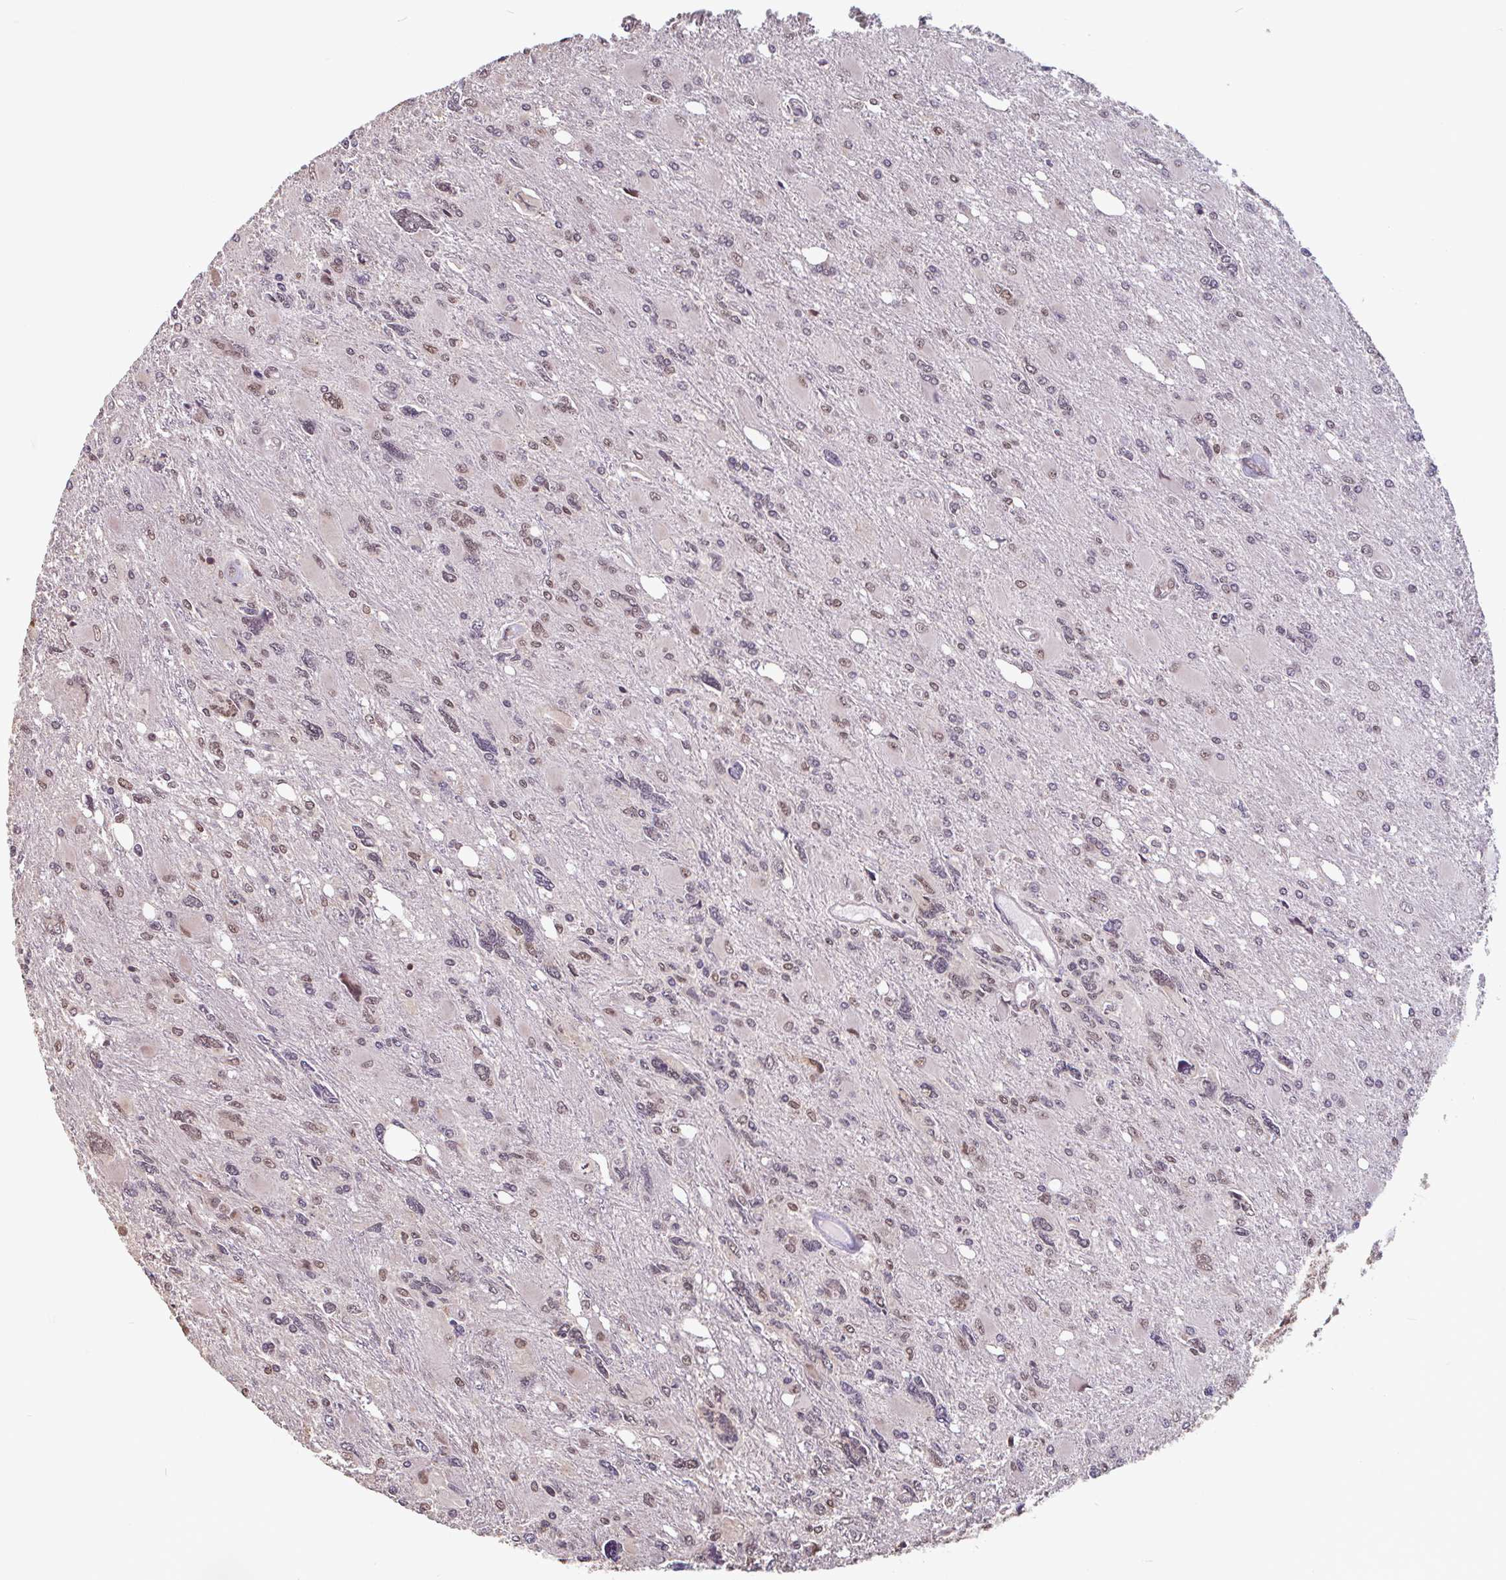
{"staining": {"intensity": "moderate", "quantity": ">75%", "location": "nuclear"}, "tissue": "glioma", "cell_type": "Tumor cells", "image_type": "cancer", "snomed": [{"axis": "morphology", "description": "Glioma, malignant, High grade"}, {"axis": "topography", "description": "Brain"}], "caption": "Protein staining displays moderate nuclear expression in about >75% of tumor cells in glioma.", "gene": "DR1", "patient": {"sex": "male", "age": 67}}